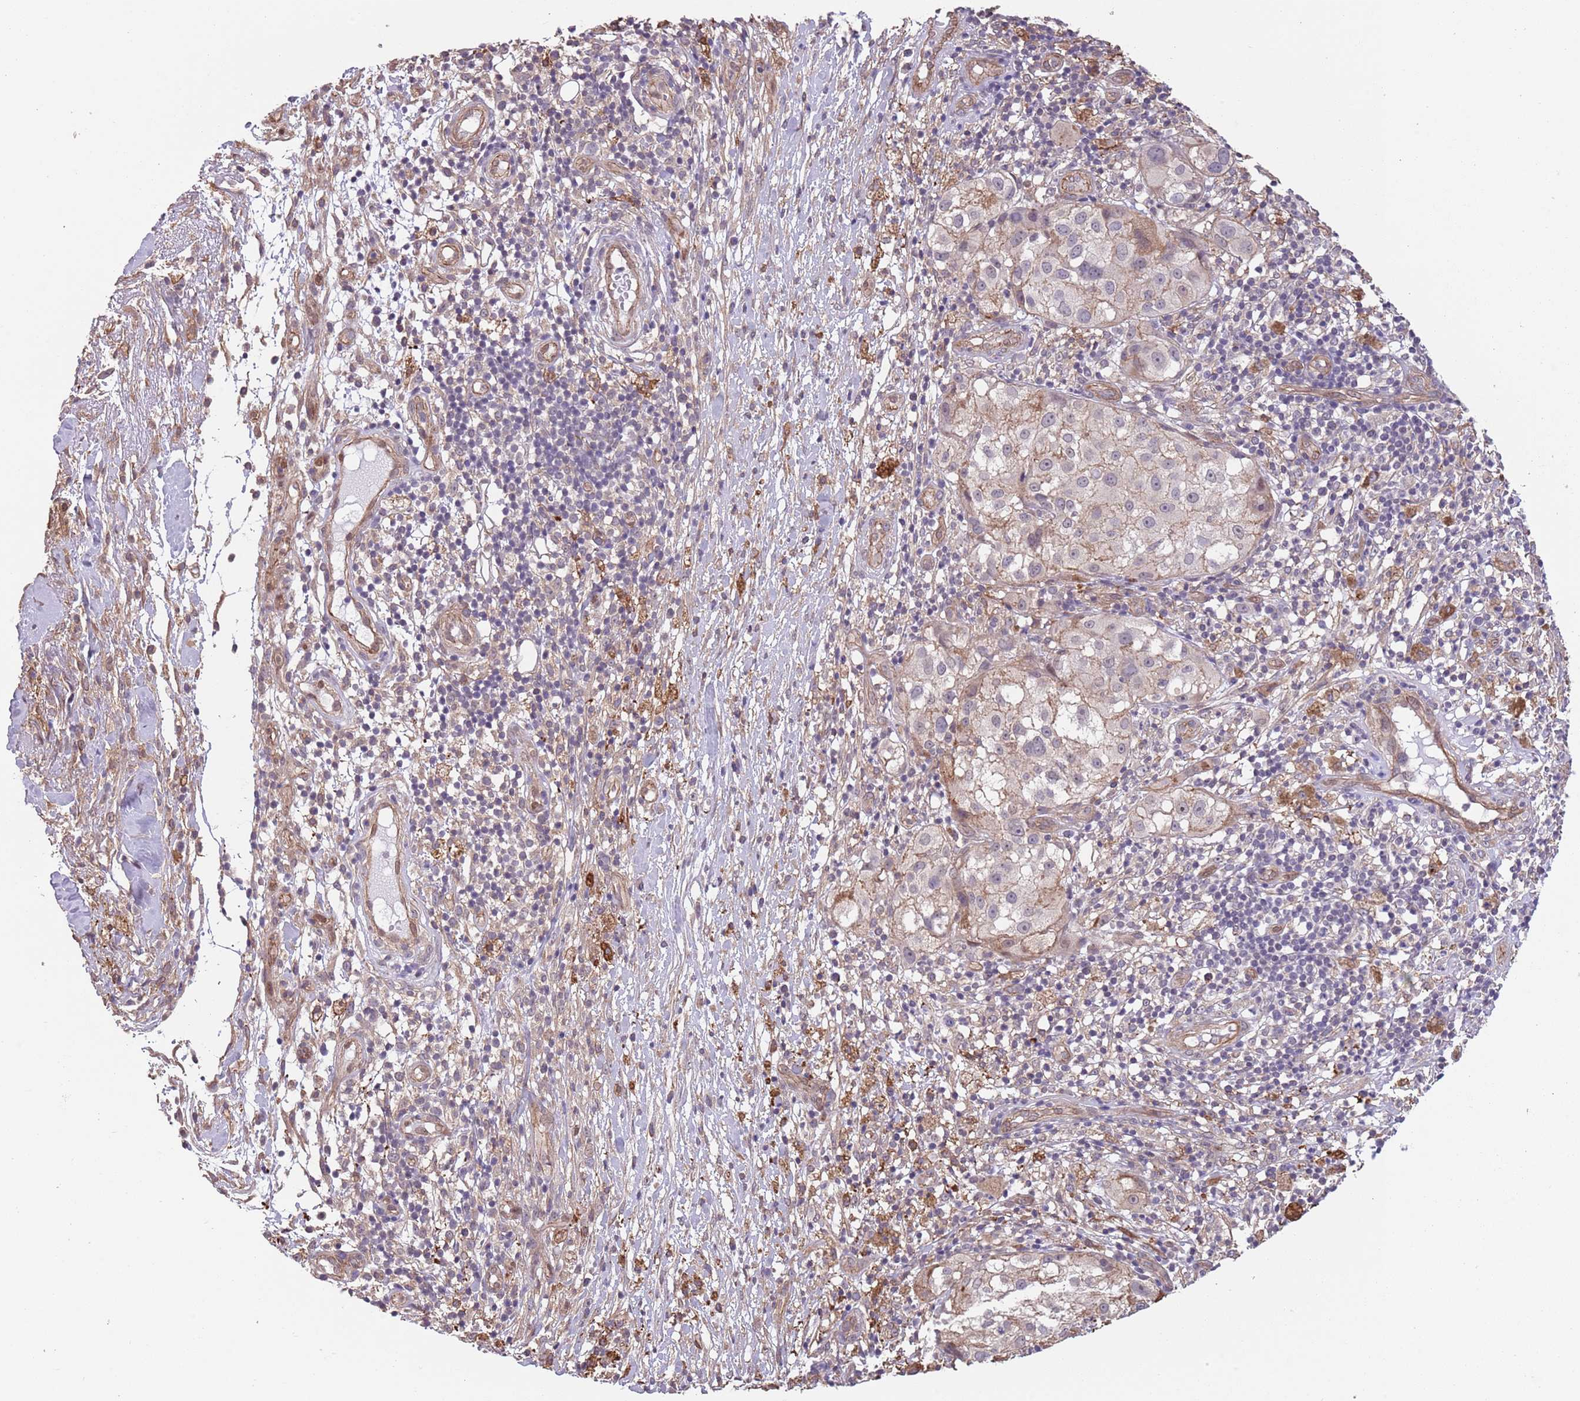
{"staining": {"intensity": "negative", "quantity": "none", "location": "none"}, "tissue": "melanoma", "cell_type": "Tumor cells", "image_type": "cancer", "snomed": [{"axis": "morphology", "description": "Normal morphology"}, {"axis": "morphology", "description": "Malignant melanoma, NOS"}, {"axis": "topography", "description": "Skin"}], "caption": "Immunohistochemistry (IHC) histopathology image of neoplastic tissue: melanoma stained with DAB (3,3'-diaminobenzidine) shows no significant protein expression in tumor cells. Brightfield microscopy of IHC stained with DAB (brown) and hematoxylin (blue), captured at high magnification.", "gene": "CREBZF", "patient": {"sex": "female", "age": 72}}